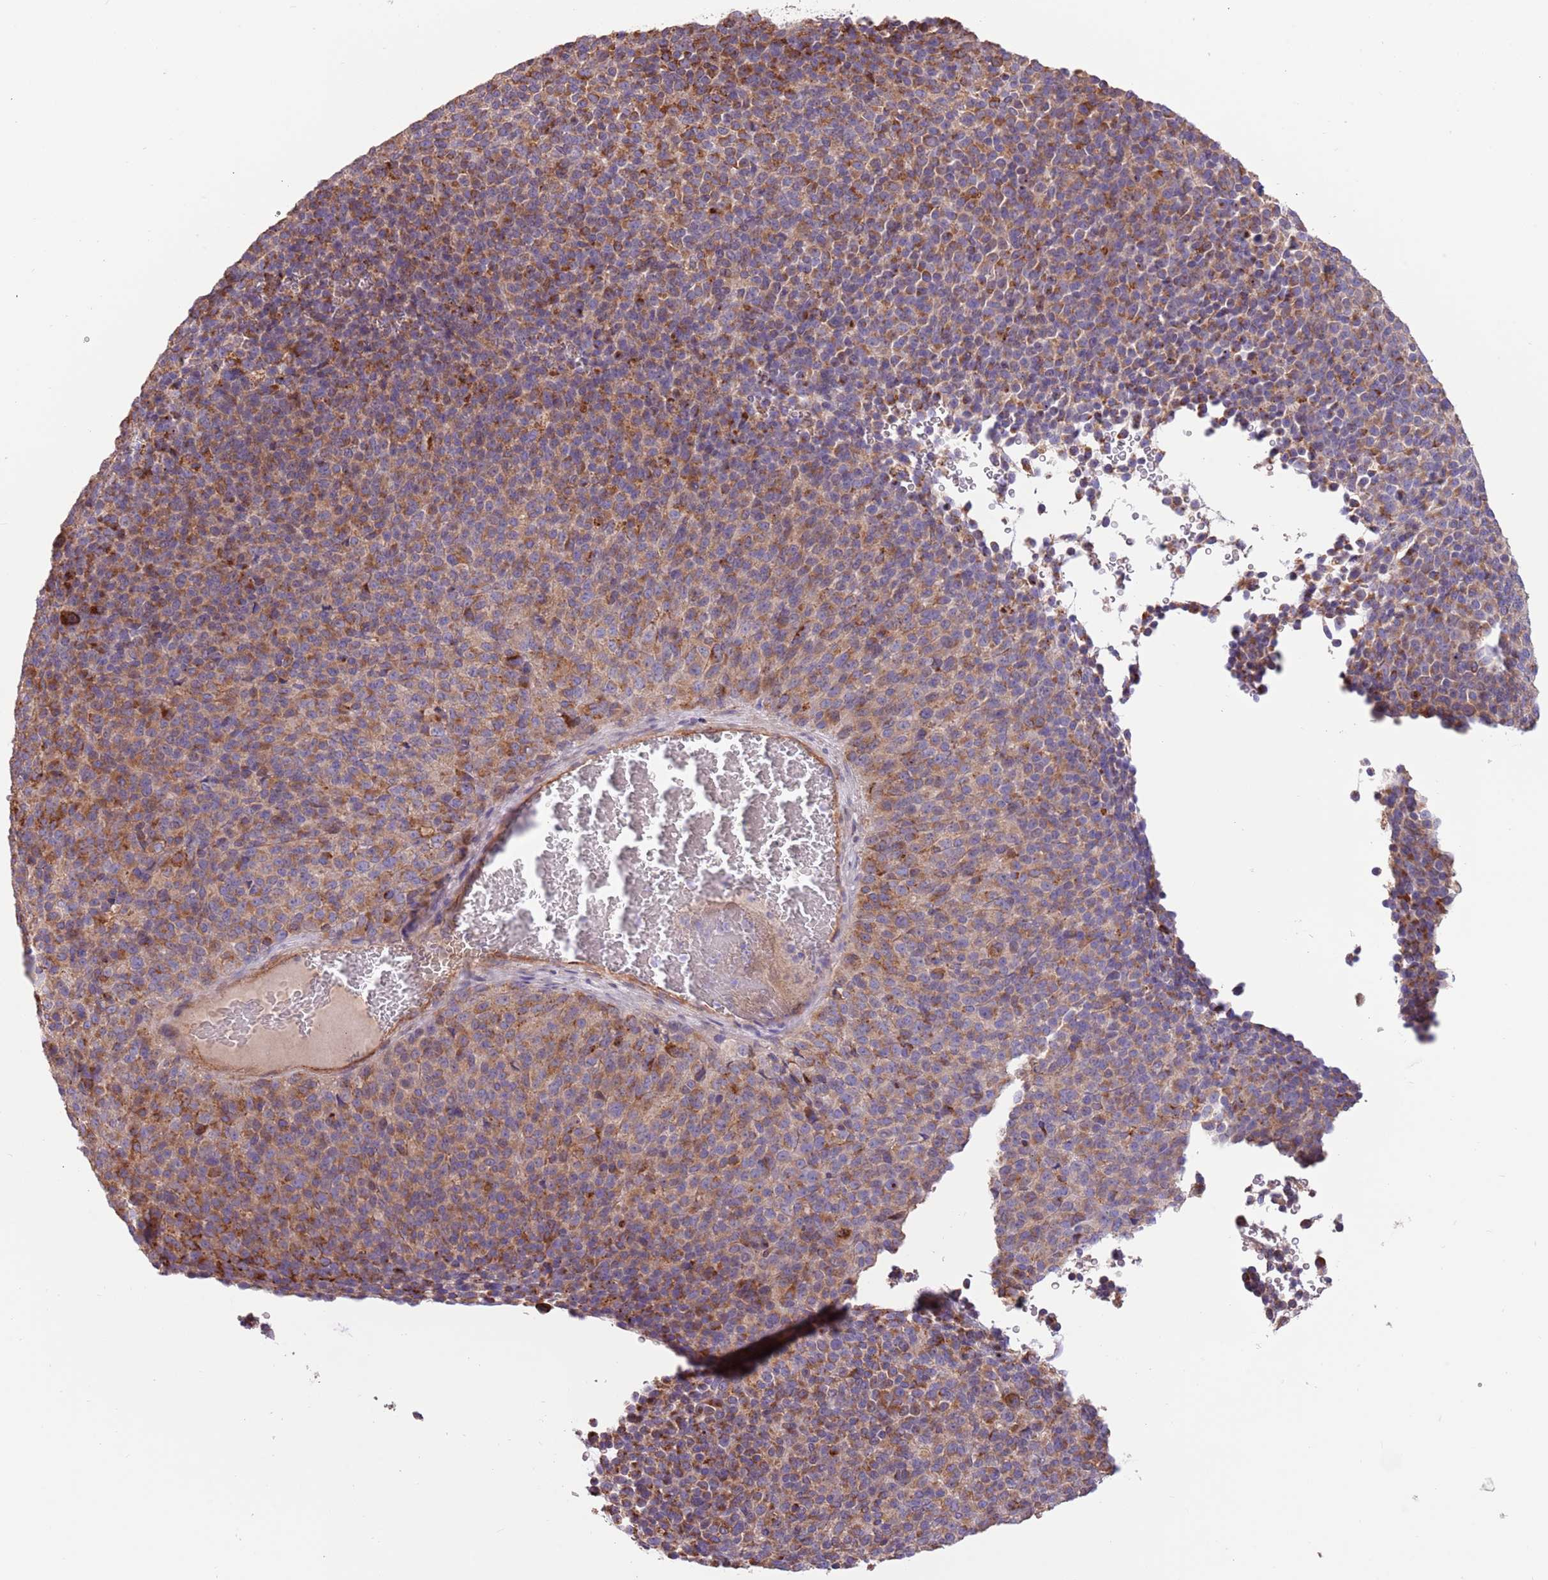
{"staining": {"intensity": "moderate", "quantity": ">75%", "location": "cytoplasmic/membranous"}, "tissue": "melanoma", "cell_type": "Tumor cells", "image_type": "cancer", "snomed": [{"axis": "morphology", "description": "Malignant melanoma, Metastatic site"}, {"axis": "topography", "description": "Brain"}], "caption": "A photomicrograph of human malignant melanoma (metastatic site) stained for a protein demonstrates moderate cytoplasmic/membranous brown staining in tumor cells. (IHC, brightfield microscopy, high magnification).", "gene": "DOCK6", "patient": {"sex": "female", "age": 56}}